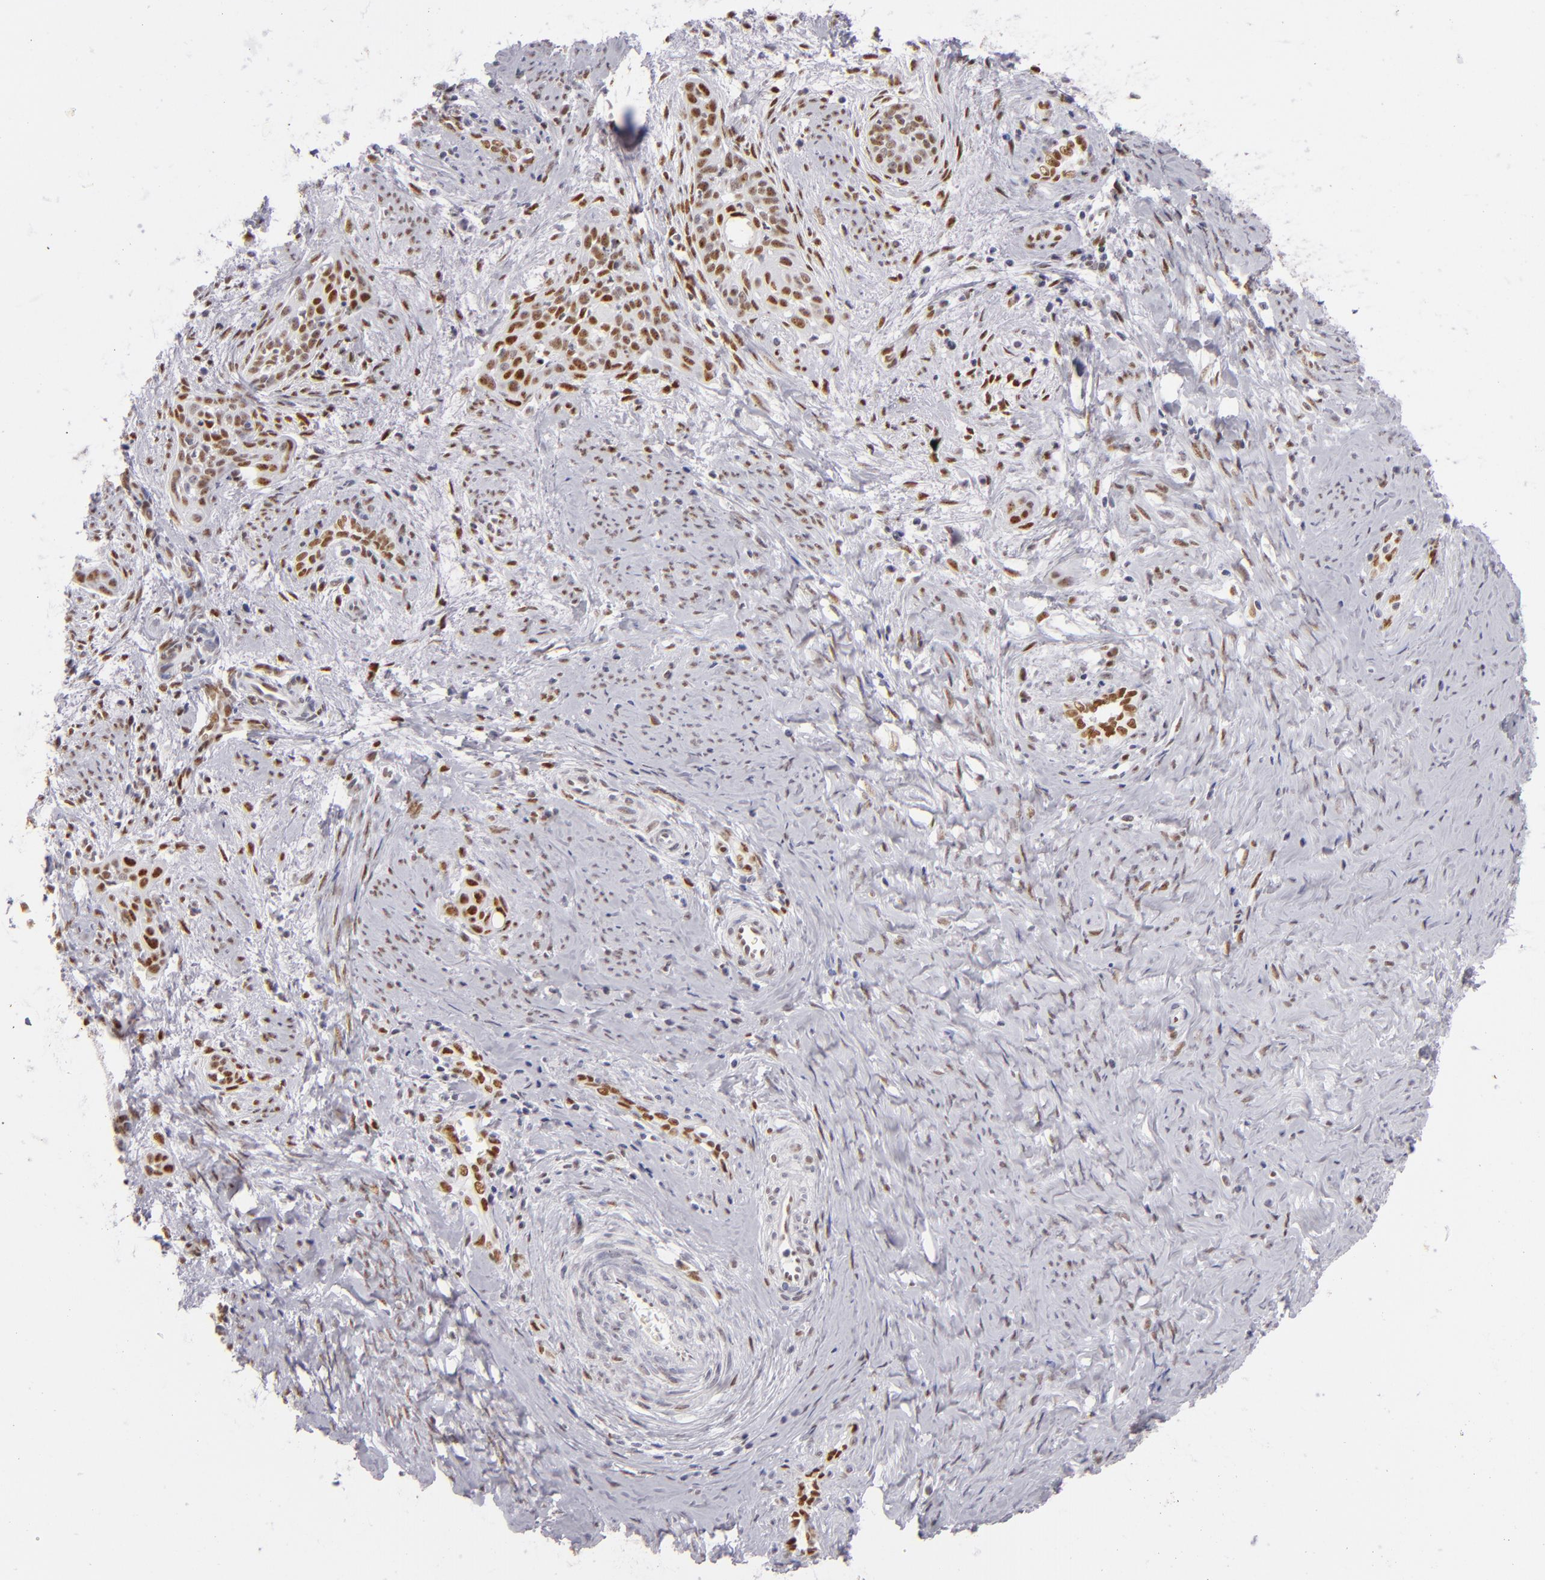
{"staining": {"intensity": "strong", "quantity": ">75%", "location": "nuclear"}, "tissue": "cervical cancer", "cell_type": "Tumor cells", "image_type": "cancer", "snomed": [{"axis": "morphology", "description": "Squamous cell carcinoma, NOS"}, {"axis": "topography", "description": "Cervix"}], "caption": "Immunohistochemical staining of human cervical cancer shows strong nuclear protein positivity in approximately >75% of tumor cells.", "gene": "TOP3A", "patient": {"sex": "female", "age": 33}}